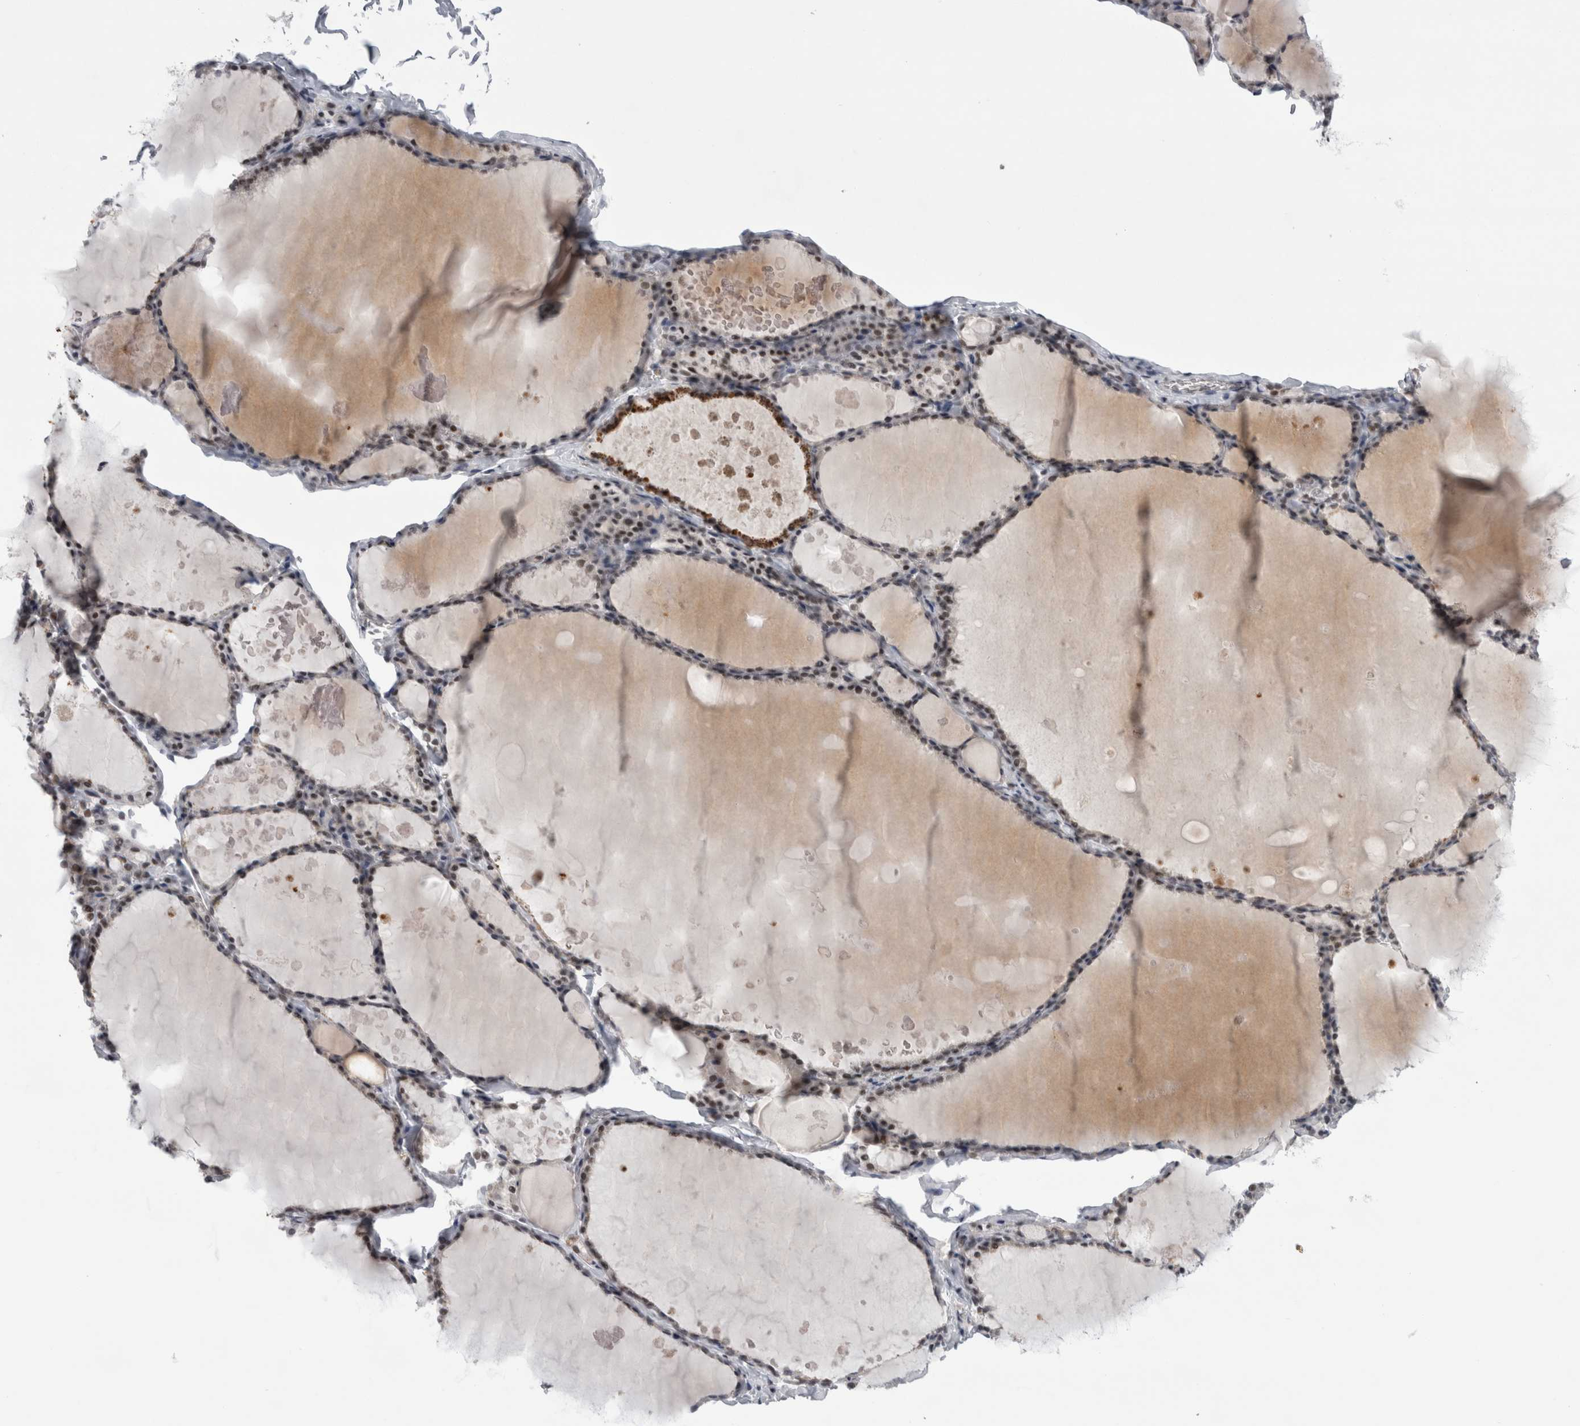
{"staining": {"intensity": "moderate", "quantity": ">75%", "location": "nuclear"}, "tissue": "thyroid gland", "cell_type": "Glandular cells", "image_type": "normal", "snomed": [{"axis": "morphology", "description": "Normal tissue, NOS"}, {"axis": "topography", "description": "Thyroid gland"}], "caption": "Immunohistochemistry of normal human thyroid gland displays medium levels of moderate nuclear staining in about >75% of glandular cells. (DAB IHC, brown staining for protein, blue staining for nuclei).", "gene": "PSMB2", "patient": {"sex": "male", "age": 56}}